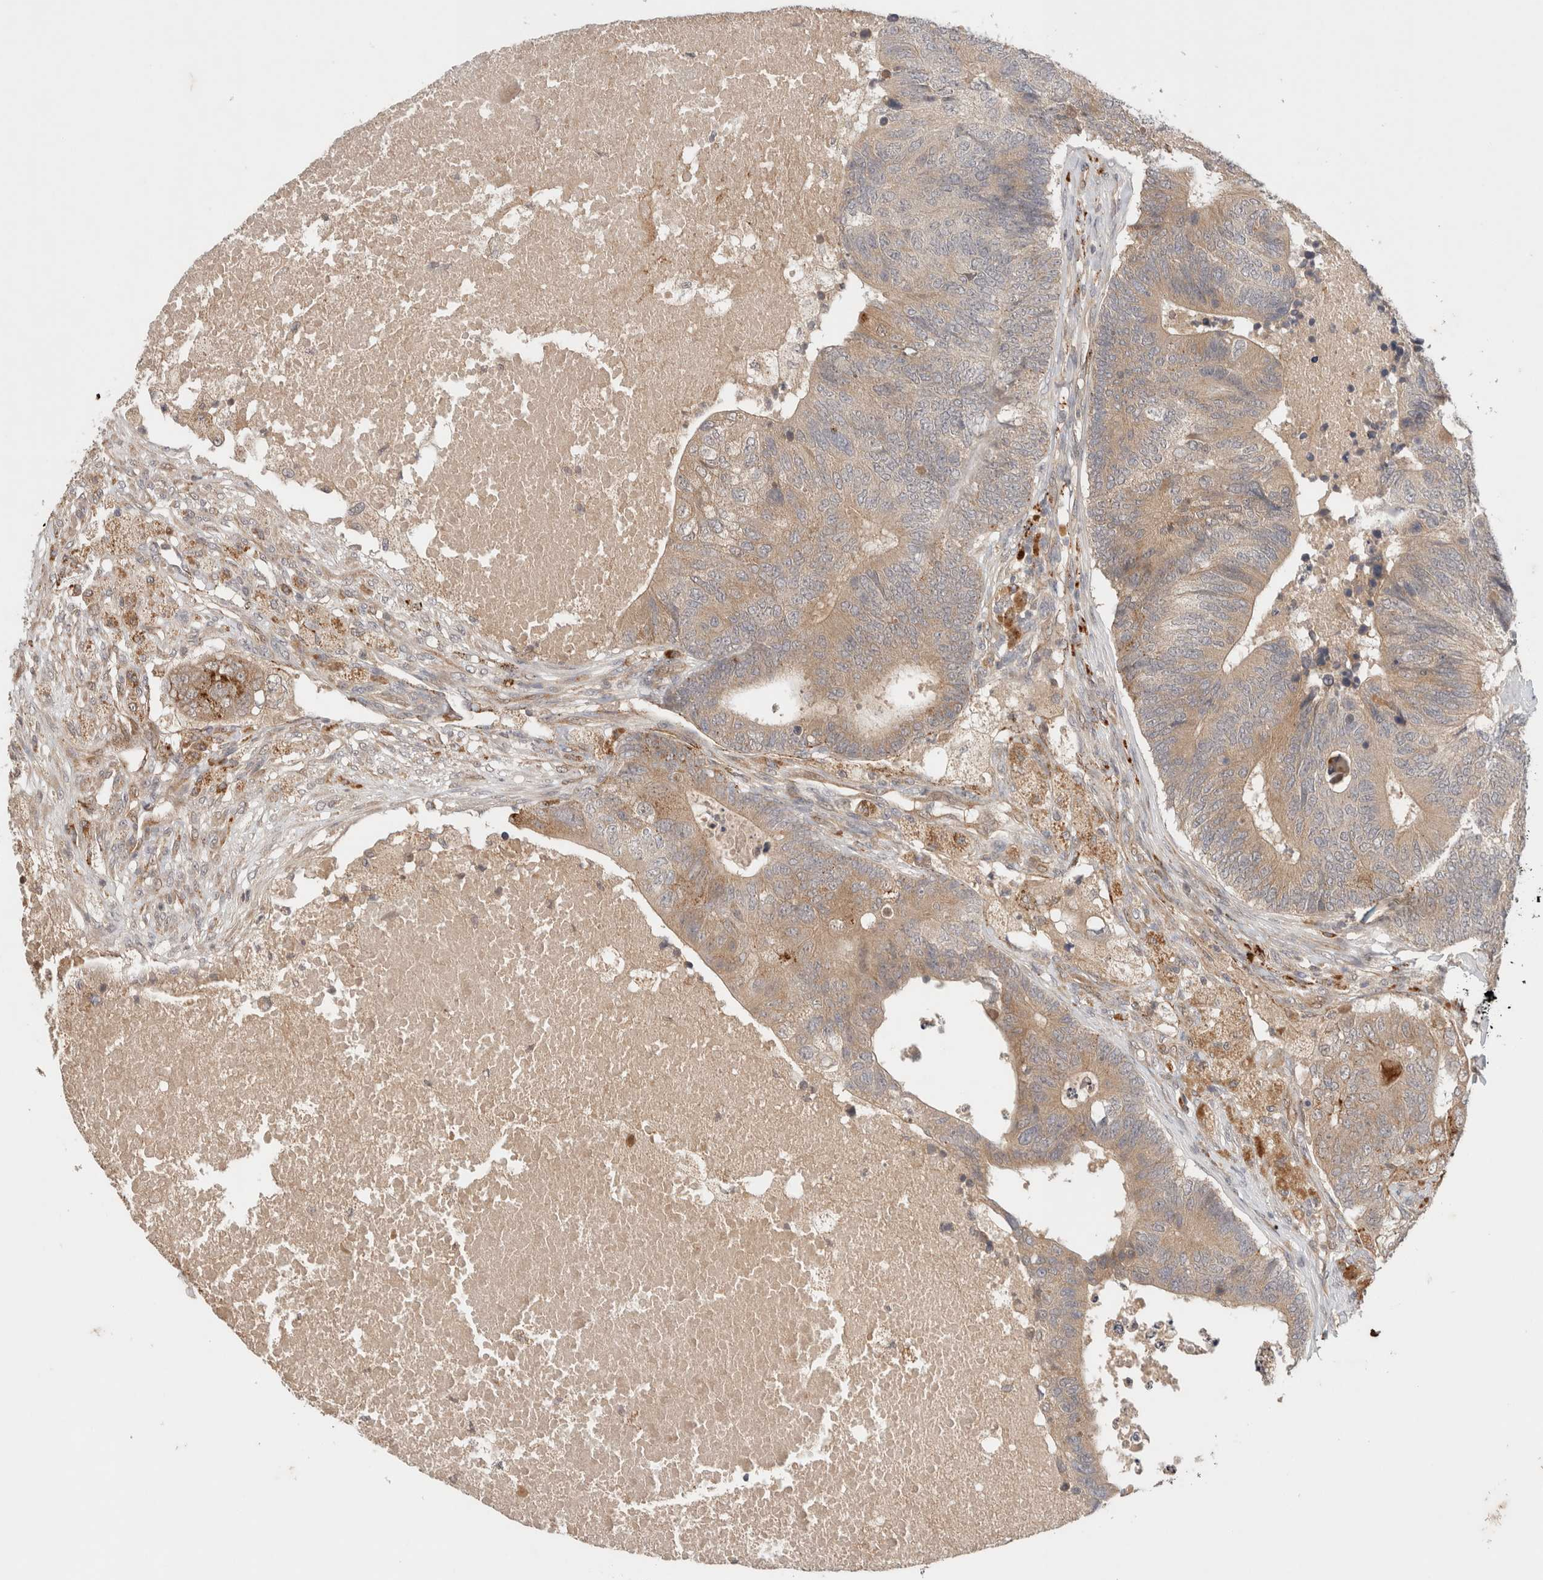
{"staining": {"intensity": "weak", "quantity": ">75%", "location": "cytoplasmic/membranous"}, "tissue": "colorectal cancer", "cell_type": "Tumor cells", "image_type": "cancer", "snomed": [{"axis": "morphology", "description": "Adenocarcinoma, NOS"}, {"axis": "topography", "description": "Colon"}], "caption": "Immunohistochemical staining of human colorectal cancer (adenocarcinoma) exhibits low levels of weak cytoplasmic/membranous protein expression in approximately >75% of tumor cells.", "gene": "SGK1", "patient": {"sex": "female", "age": 67}}